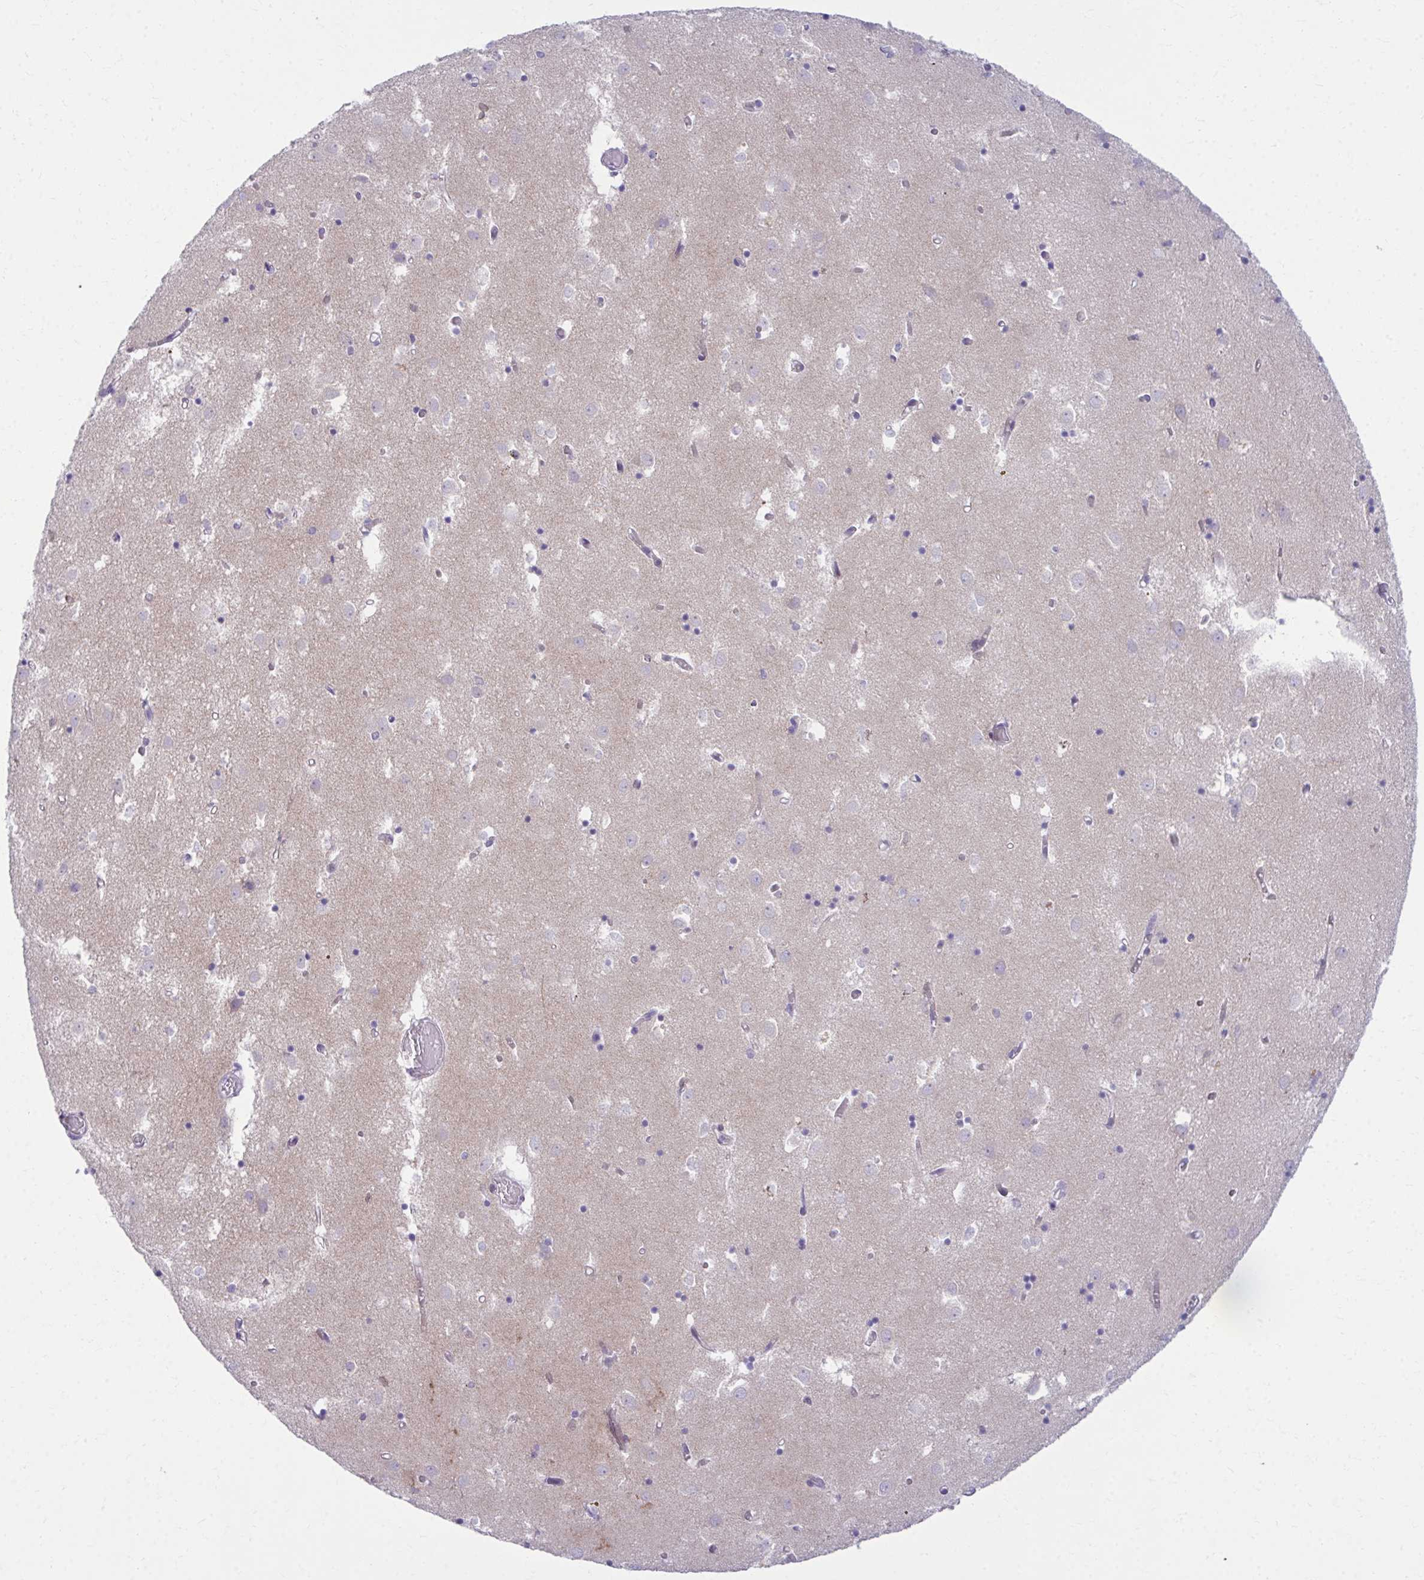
{"staining": {"intensity": "negative", "quantity": "none", "location": "none"}, "tissue": "caudate", "cell_type": "Glial cells", "image_type": "normal", "snomed": [{"axis": "morphology", "description": "Normal tissue, NOS"}, {"axis": "topography", "description": "Lateral ventricle wall"}], "caption": "Immunohistochemistry image of normal caudate: caudate stained with DAB displays no significant protein staining in glial cells. (Stains: DAB (3,3'-diaminobenzidine) immunohistochemistry with hematoxylin counter stain, Microscopy: brightfield microscopy at high magnification).", "gene": "OR7A5", "patient": {"sex": "male", "age": 70}}